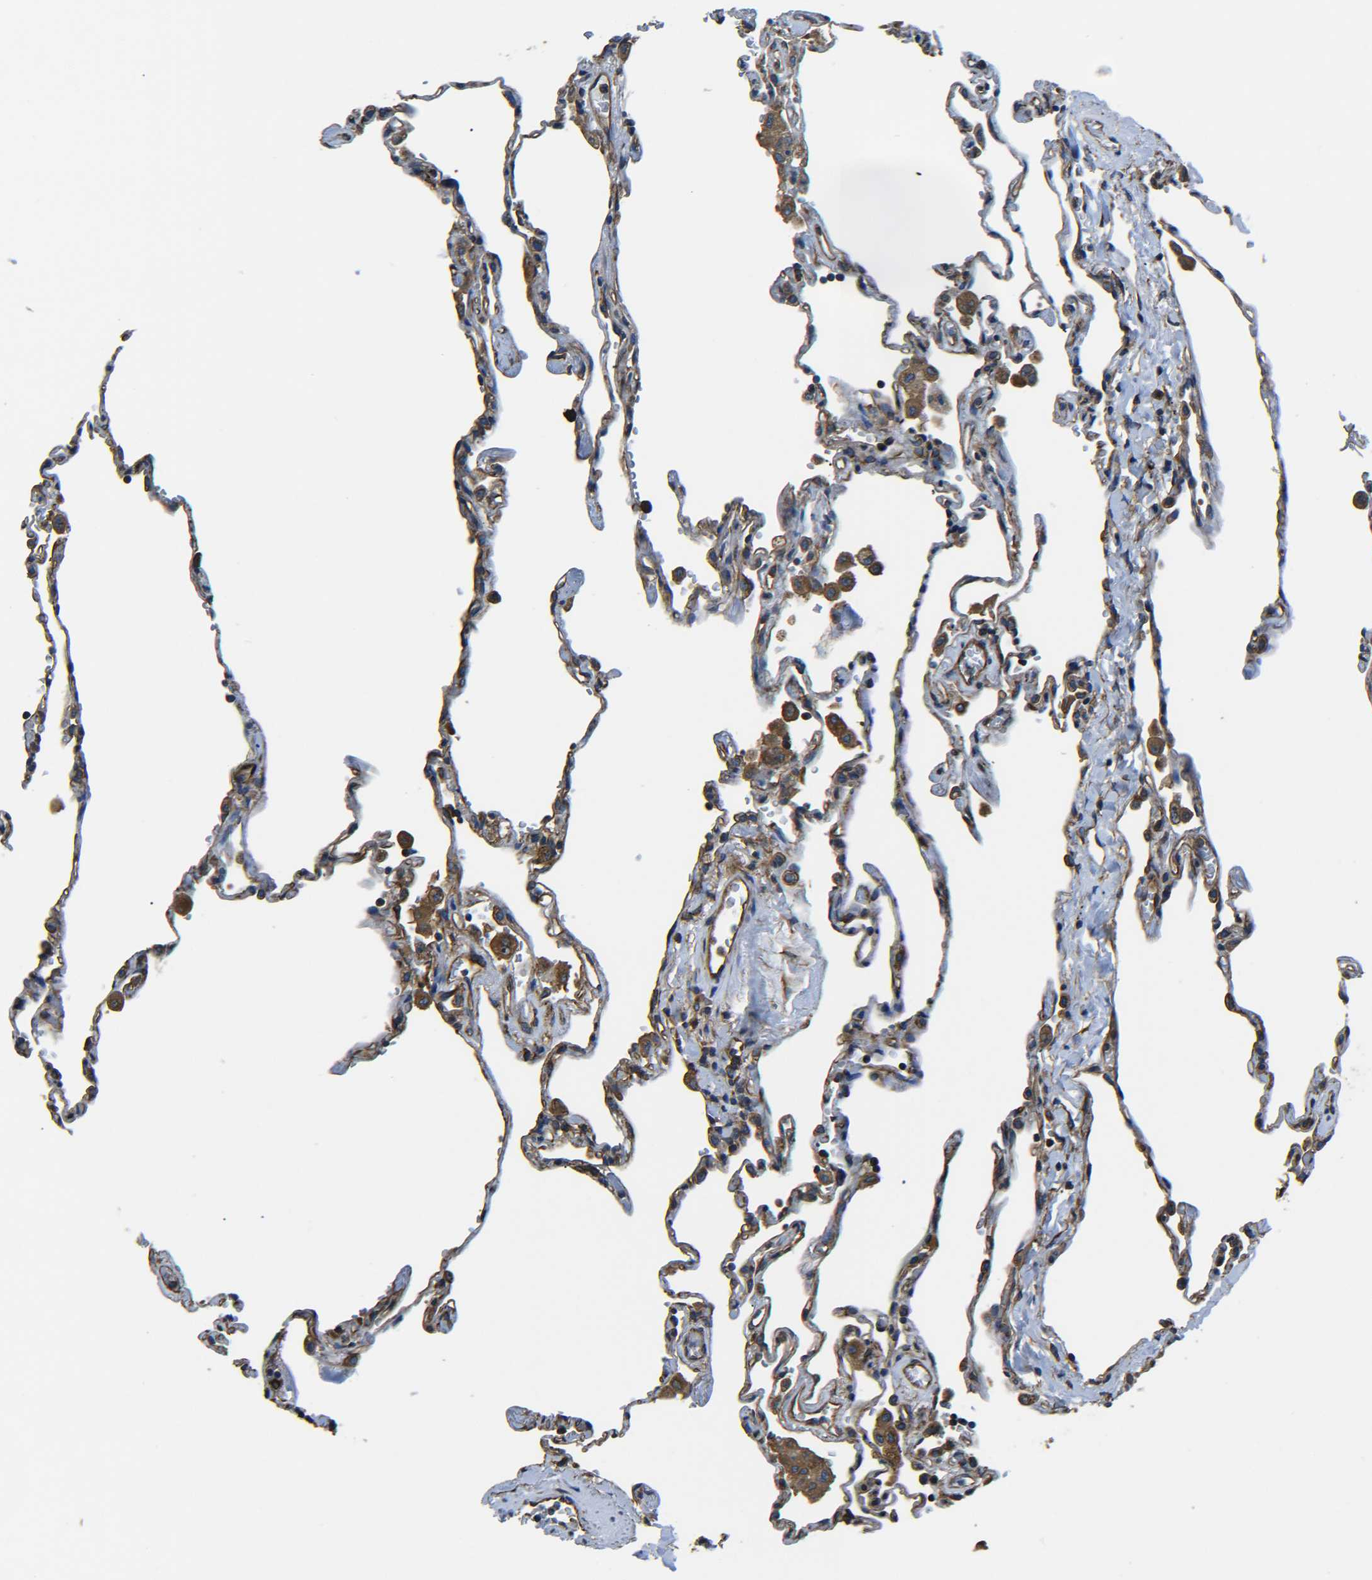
{"staining": {"intensity": "strong", "quantity": "25%-75%", "location": "cytoplasmic/membranous"}, "tissue": "lung", "cell_type": "Alveolar cells", "image_type": "normal", "snomed": [{"axis": "morphology", "description": "Normal tissue, NOS"}, {"axis": "topography", "description": "Lung"}], "caption": "Immunohistochemistry (IHC) (DAB (3,3'-diaminobenzidine)) staining of unremarkable lung shows strong cytoplasmic/membranous protein expression in approximately 25%-75% of alveolar cells. (DAB (3,3'-diaminobenzidine) = brown stain, brightfield microscopy at high magnification).", "gene": "TUBB", "patient": {"sex": "male", "age": 59}}